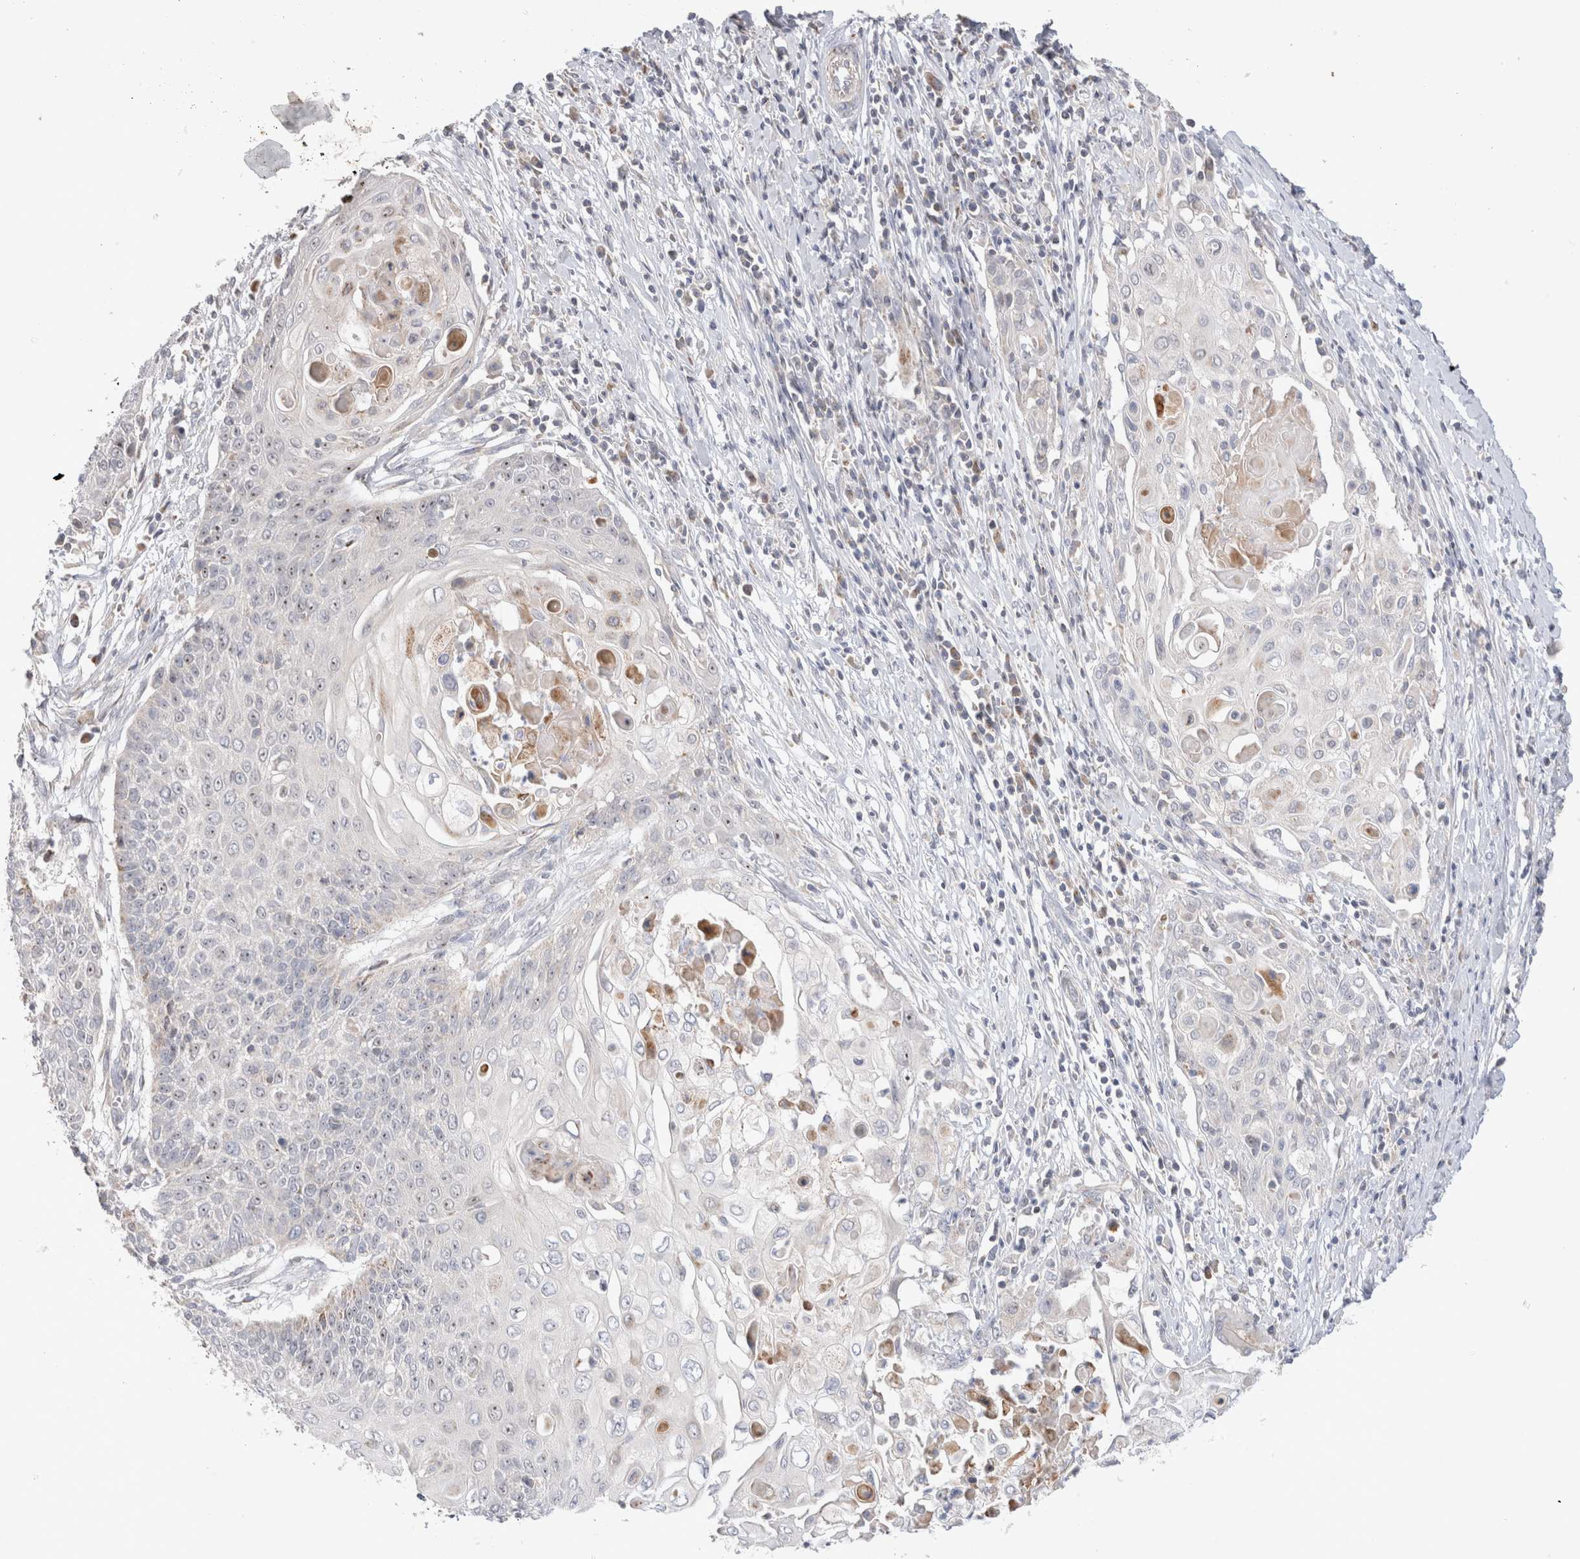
{"staining": {"intensity": "moderate", "quantity": "<25%", "location": "cytoplasmic/membranous"}, "tissue": "cervical cancer", "cell_type": "Tumor cells", "image_type": "cancer", "snomed": [{"axis": "morphology", "description": "Squamous cell carcinoma, NOS"}, {"axis": "topography", "description": "Cervix"}], "caption": "Cervical cancer (squamous cell carcinoma) stained with a protein marker exhibits moderate staining in tumor cells.", "gene": "CHADL", "patient": {"sex": "female", "age": 39}}